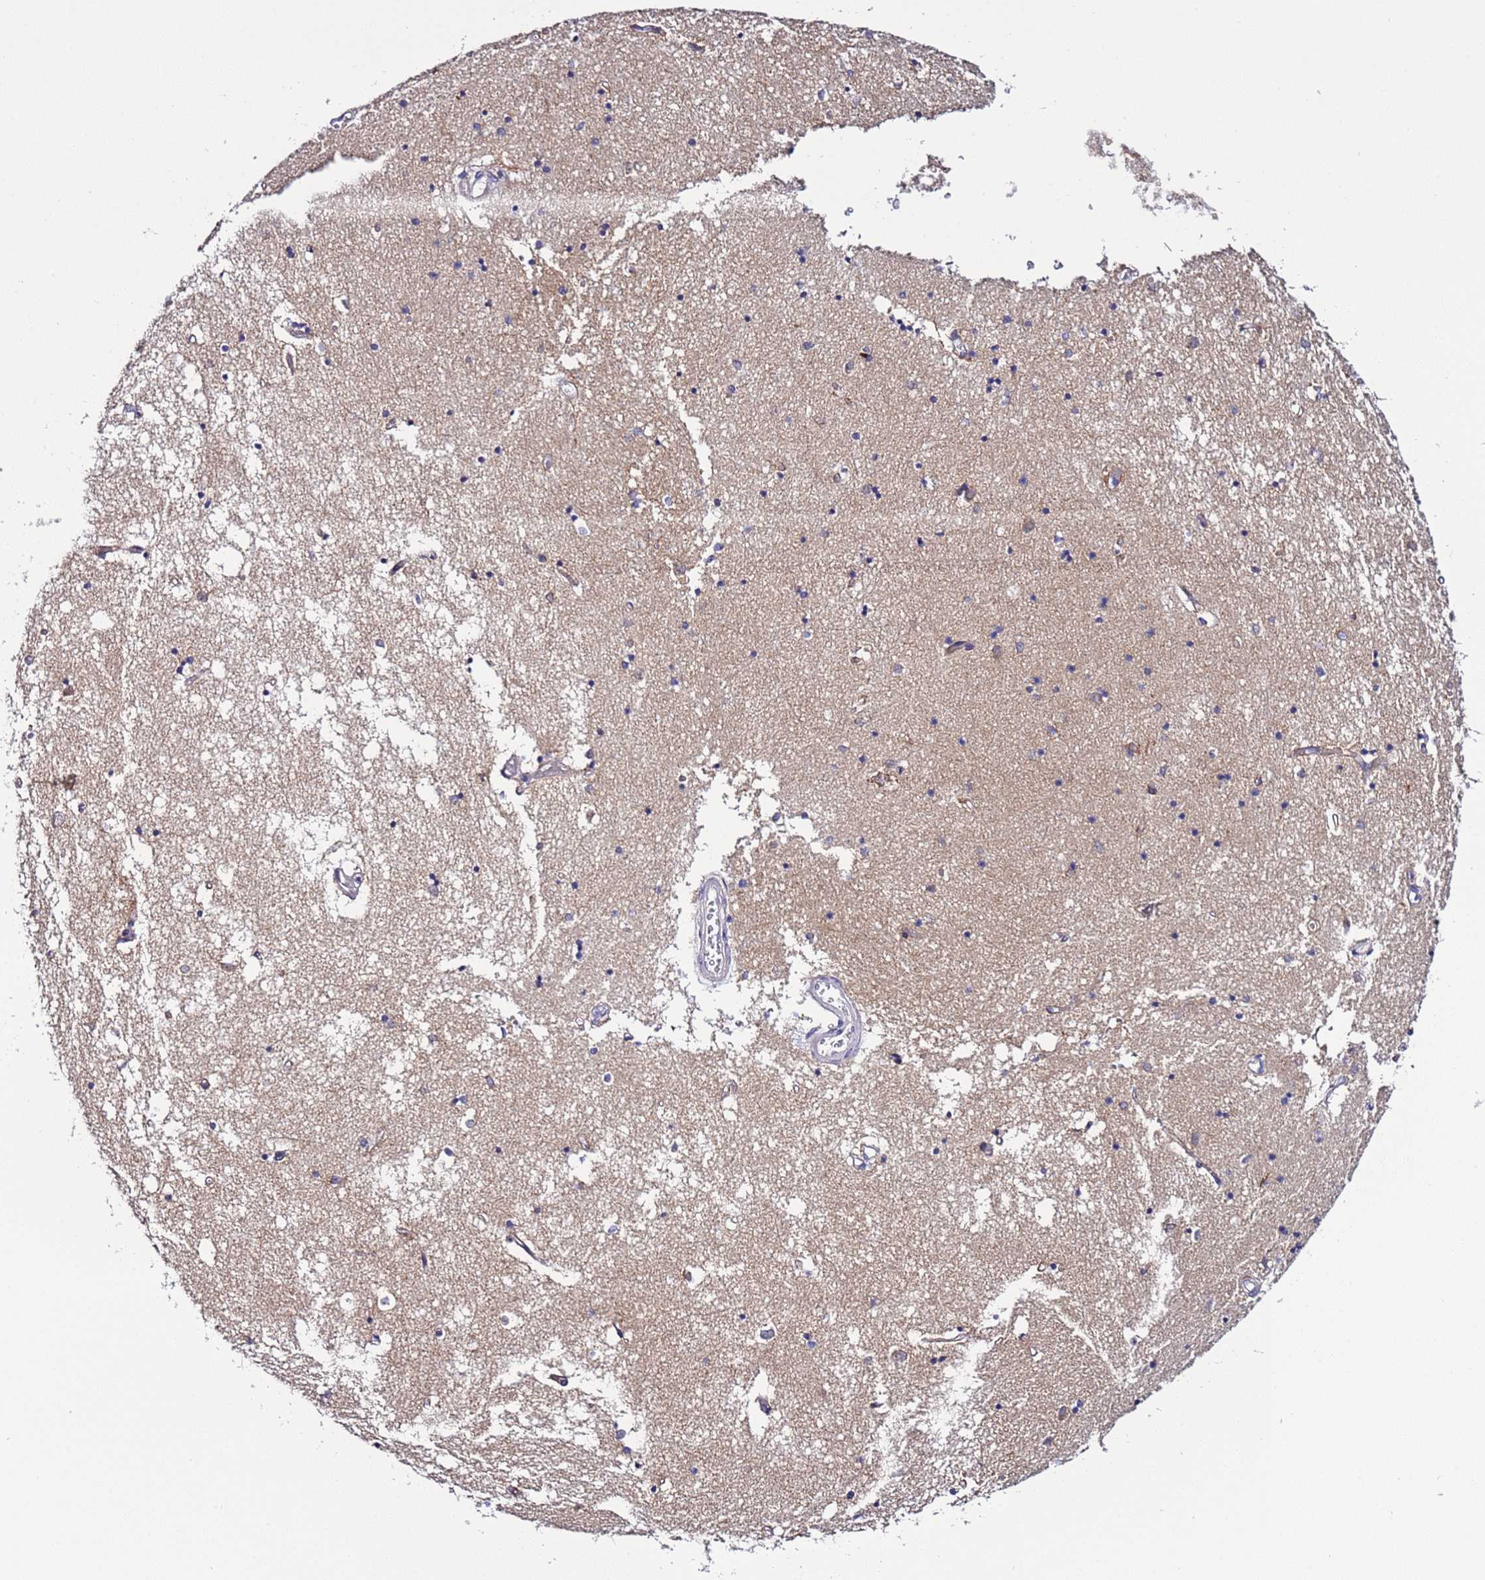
{"staining": {"intensity": "negative", "quantity": "none", "location": "none"}, "tissue": "hippocampus", "cell_type": "Glial cells", "image_type": "normal", "snomed": [{"axis": "morphology", "description": "Normal tissue, NOS"}, {"axis": "topography", "description": "Hippocampus"}], "caption": "DAB (3,3'-diaminobenzidine) immunohistochemical staining of normal hippocampus reveals no significant expression in glial cells. The staining was performed using DAB to visualize the protein expression in brown, while the nuclei were stained in blue with hematoxylin (Magnification: 20x).", "gene": "SPCS1", "patient": {"sex": "male", "age": 70}}